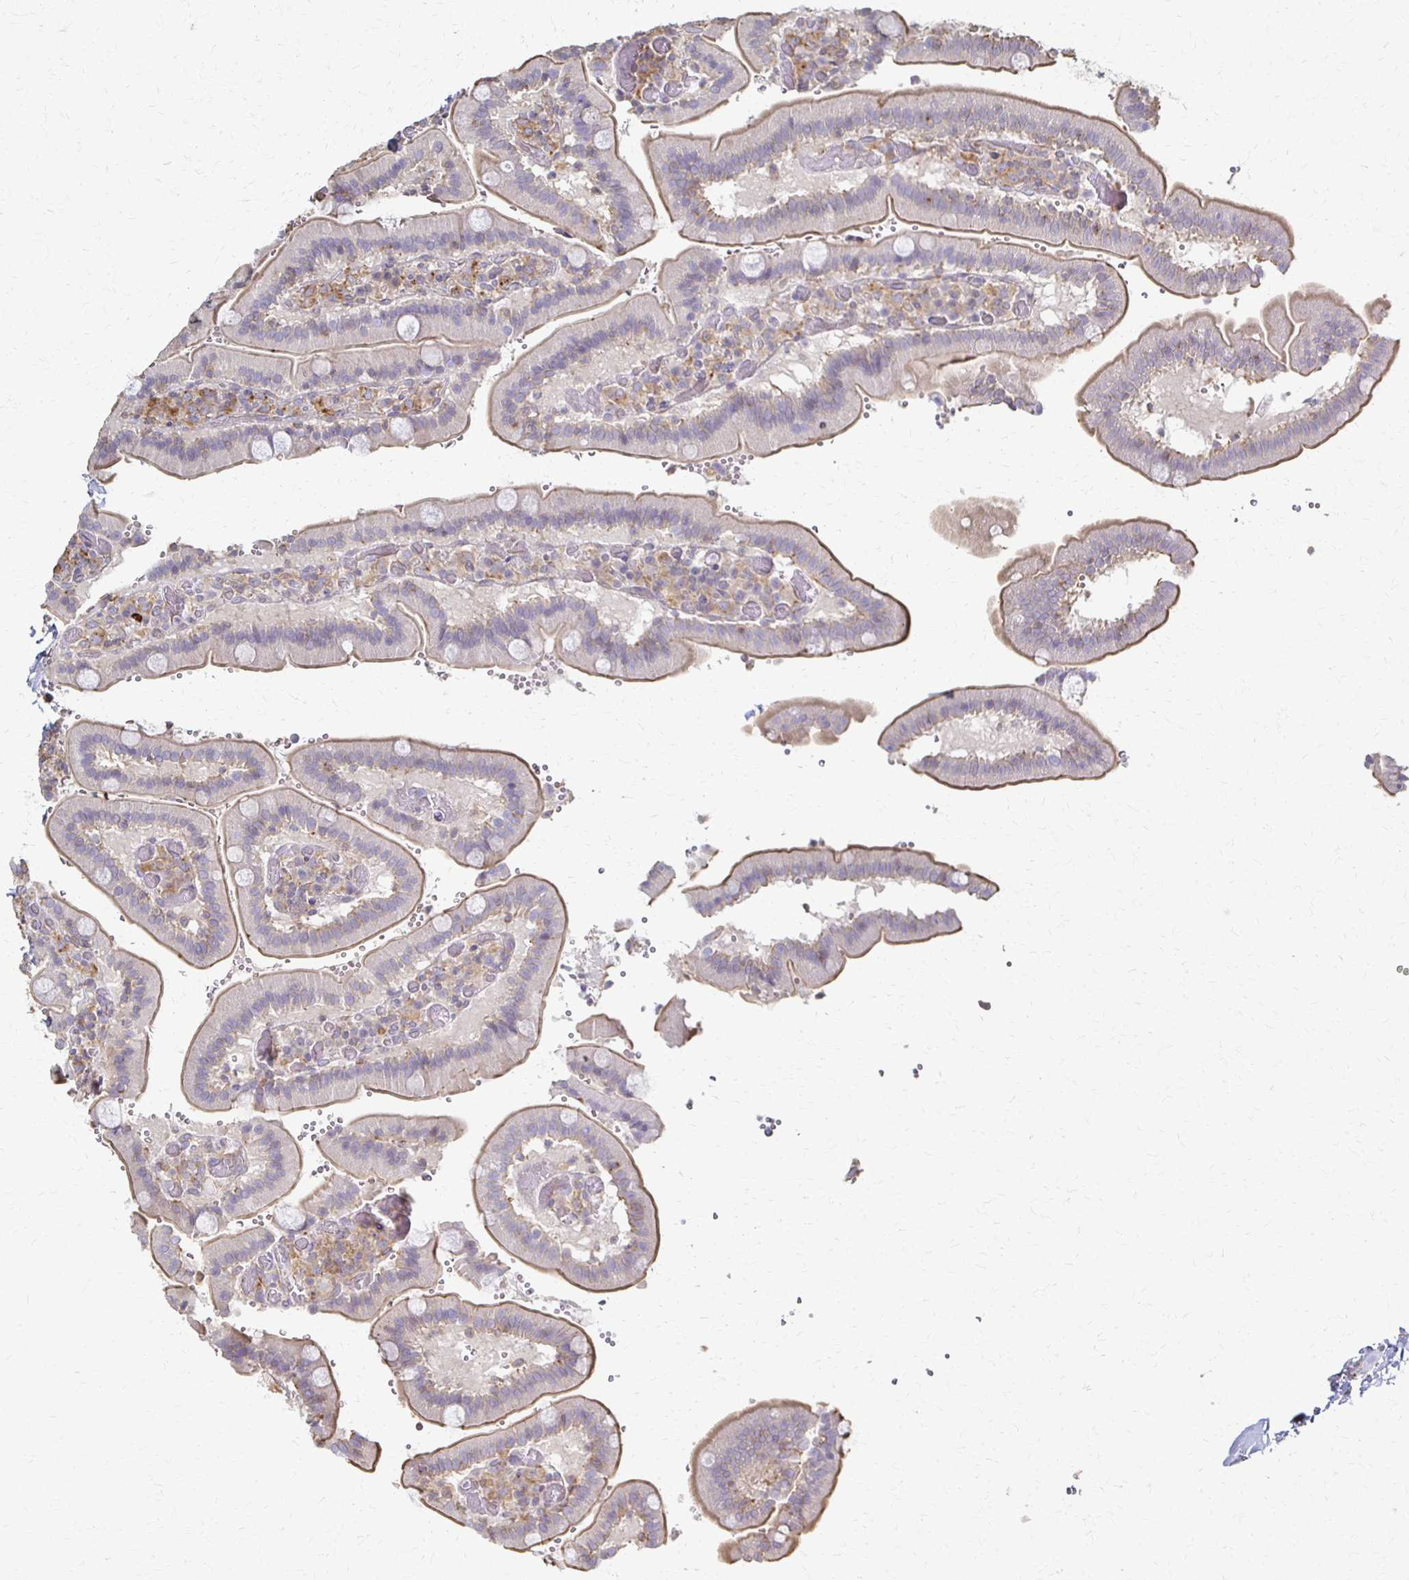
{"staining": {"intensity": "weak", "quantity": "25%-75%", "location": "cytoplasmic/membranous"}, "tissue": "duodenum", "cell_type": "Glandular cells", "image_type": "normal", "snomed": [{"axis": "morphology", "description": "Normal tissue, NOS"}, {"axis": "topography", "description": "Duodenum"}], "caption": "IHC histopathology image of benign duodenum: duodenum stained using immunohistochemistry (IHC) demonstrates low levels of weak protein expression localized specifically in the cytoplasmic/membranous of glandular cells, appearing as a cytoplasmic/membranous brown color.", "gene": "C1QTNF7", "patient": {"sex": "female", "age": 62}}